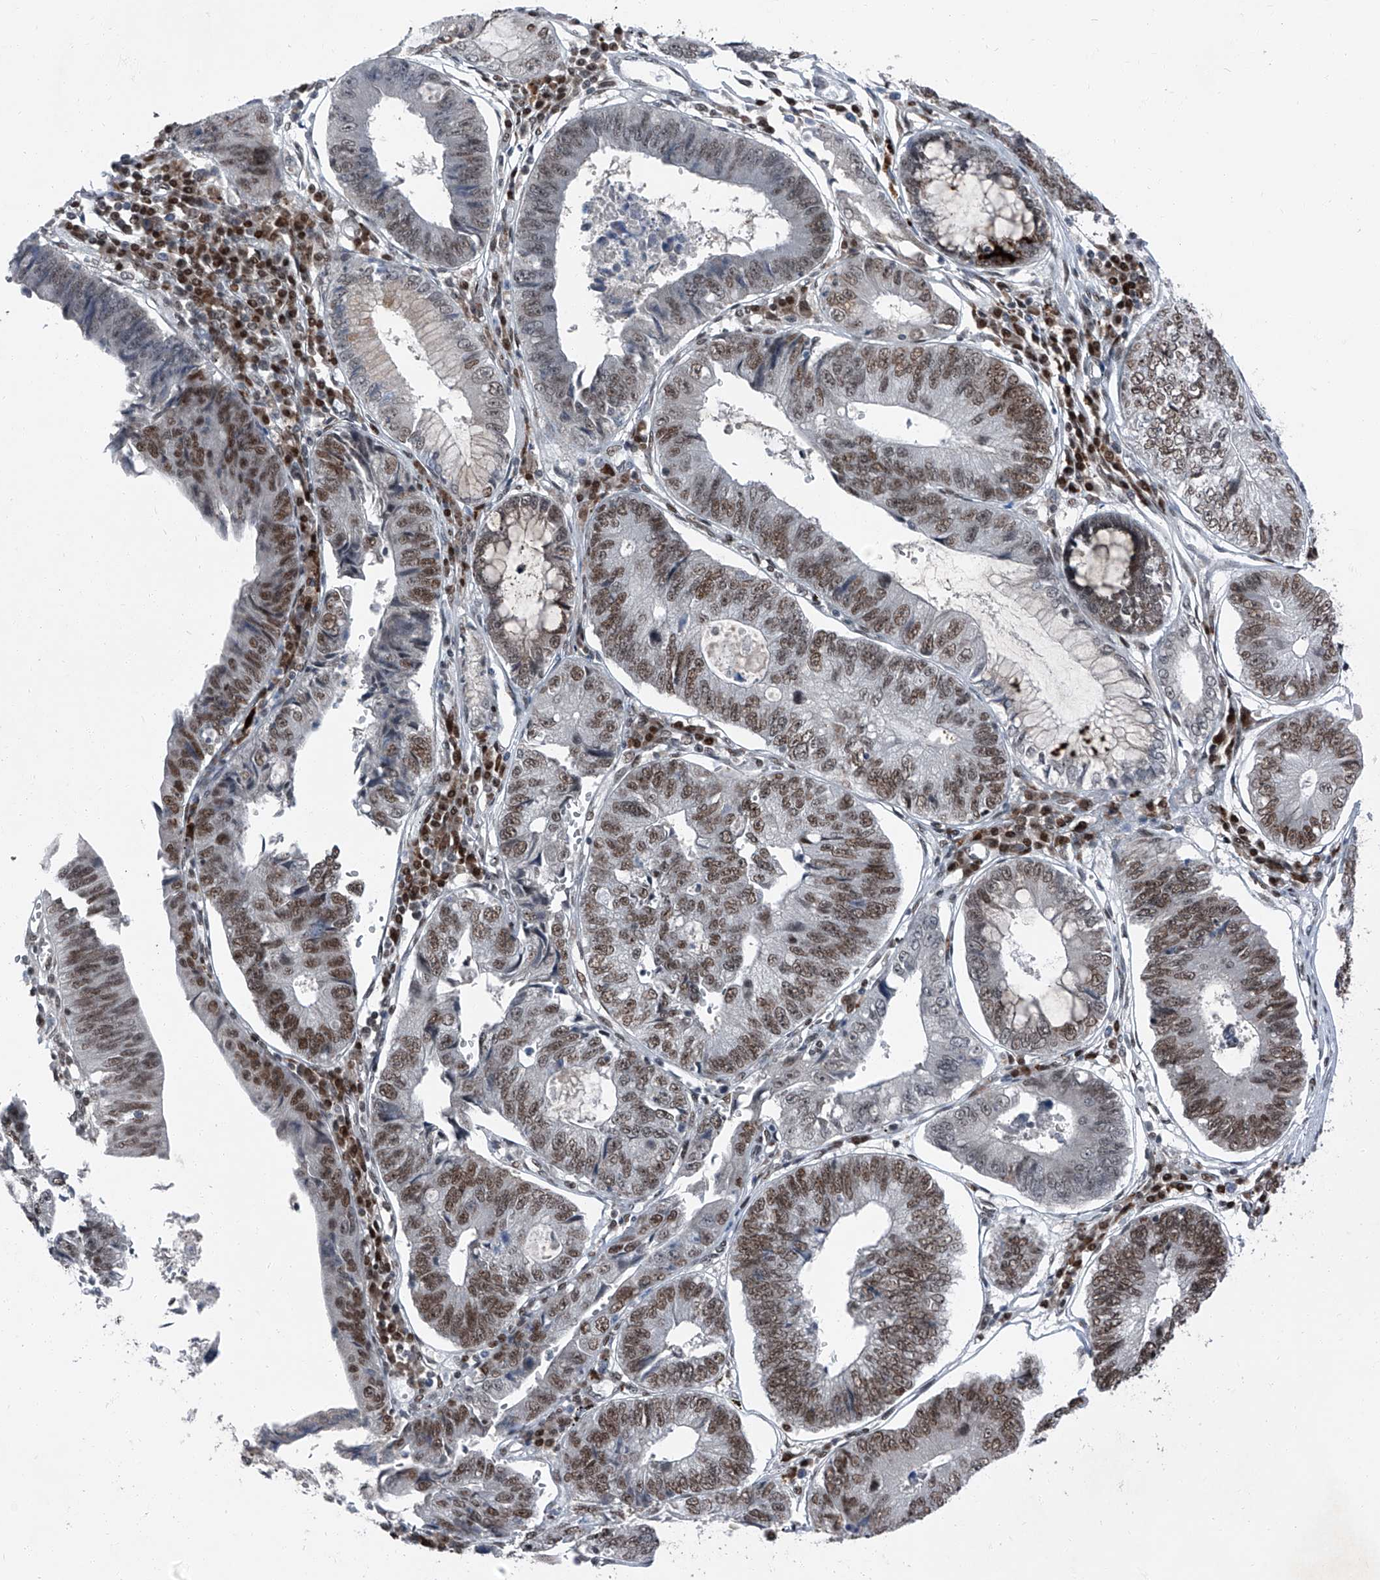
{"staining": {"intensity": "moderate", "quantity": ">75%", "location": "nuclear"}, "tissue": "stomach cancer", "cell_type": "Tumor cells", "image_type": "cancer", "snomed": [{"axis": "morphology", "description": "Adenocarcinoma, NOS"}, {"axis": "topography", "description": "Stomach"}], "caption": "Brown immunohistochemical staining in human stomach cancer (adenocarcinoma) exhibits moderate nuclear positivity in approximately >75% of tumor cells.", "gene": "BMI1", "patient": {"sex": "male", "age": 59}}